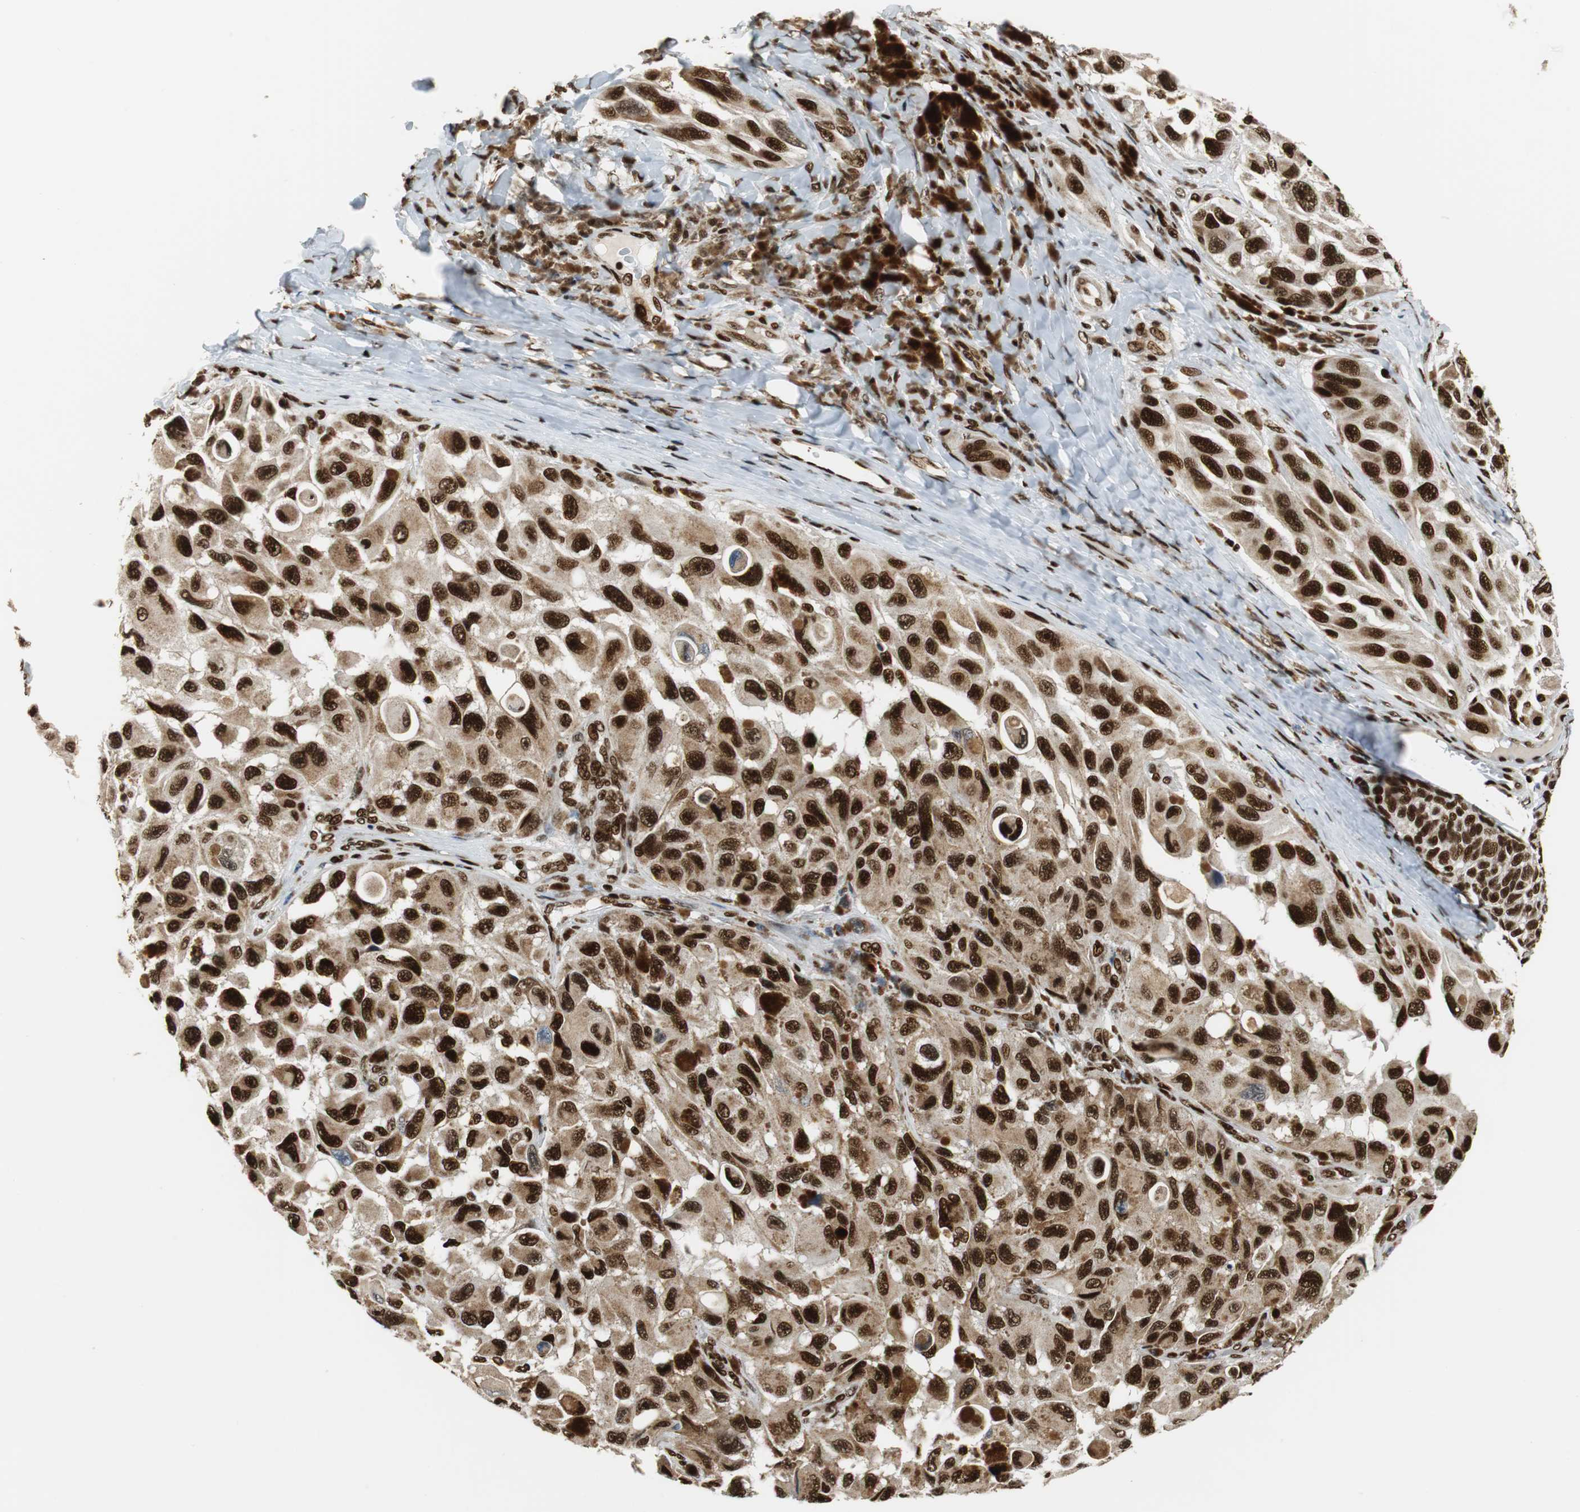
{"staining": {"intensity": "strong", "quantity": ">75%", "location": "nuclear"}, "tissue": "melanoma", "cell_type": "Tumor cells", "image_type": "cancer", "snomed": [{"axis": "morphology", "description": "Malignant melanoma, NOS"}, {"axis": "topography", "description": "Skin"}], "caption": "Immunohistochemistry image of neoplastic tissue: human malignant melanoma stained using immunohistochemistry demonstrates high levels of strong protein expression localized specifically in the nuclear of tumor cells, appearing as a nuclear brown color.", "gene": "HDAC1", "patient": {"sex": "female", "age": 73}}